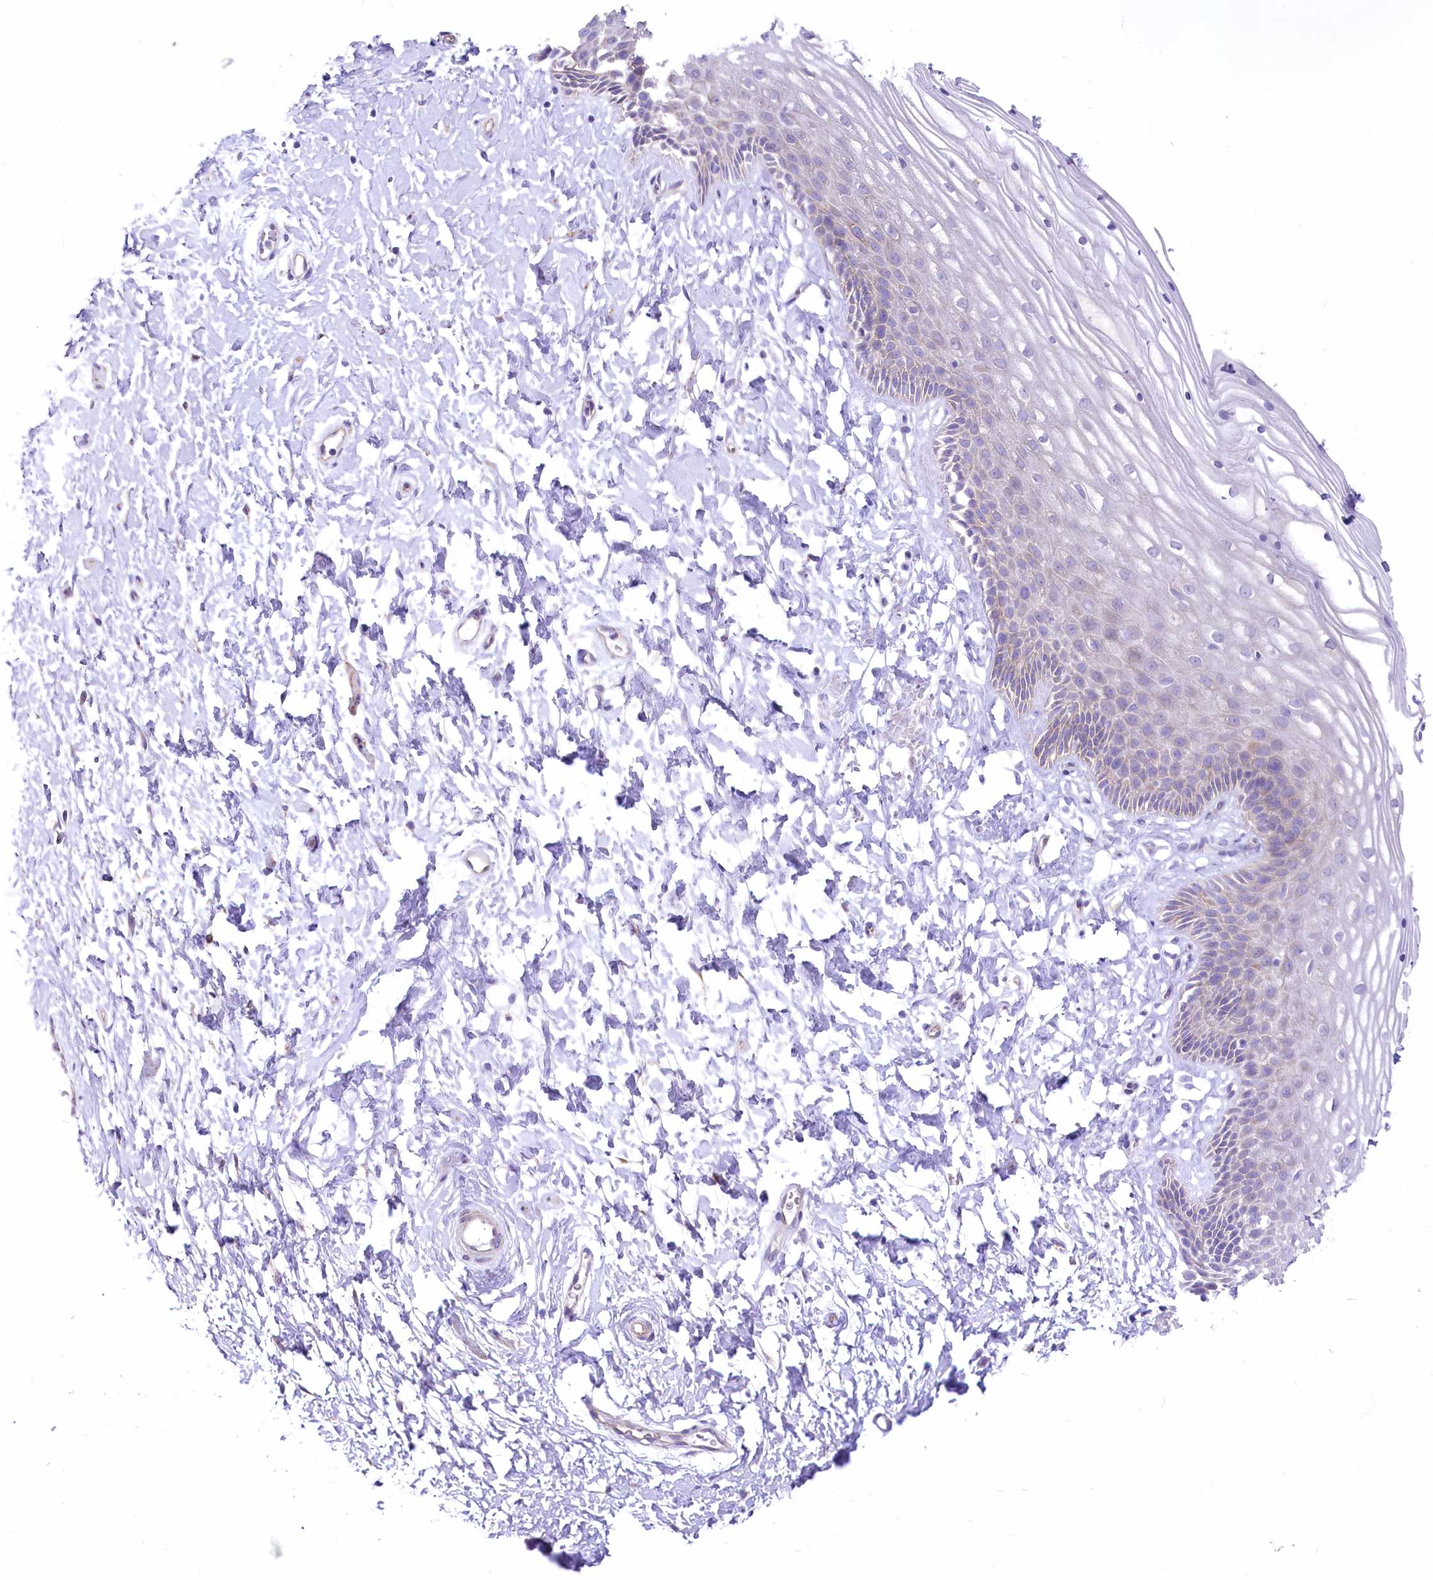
{"staining": {"intensity": "negative", "quantity": "none", "location": "none"}, "tissue": "vagina", "cell_type": "Squamous epithelial cells", "image_type": "normal", "snomed": [{"axis": "morphology", "description": "Normal tissue, NOS"}, {"axis": "topography", "description": "Vagina"}, {"axis": "topography", "description": "Cervix"}], "caption": "Vagina stained for a protein using IHC displays no positivity squamous epithelial cells.", "gene": "LRRC34", "patient": {"sex": "female", "age": 40}}